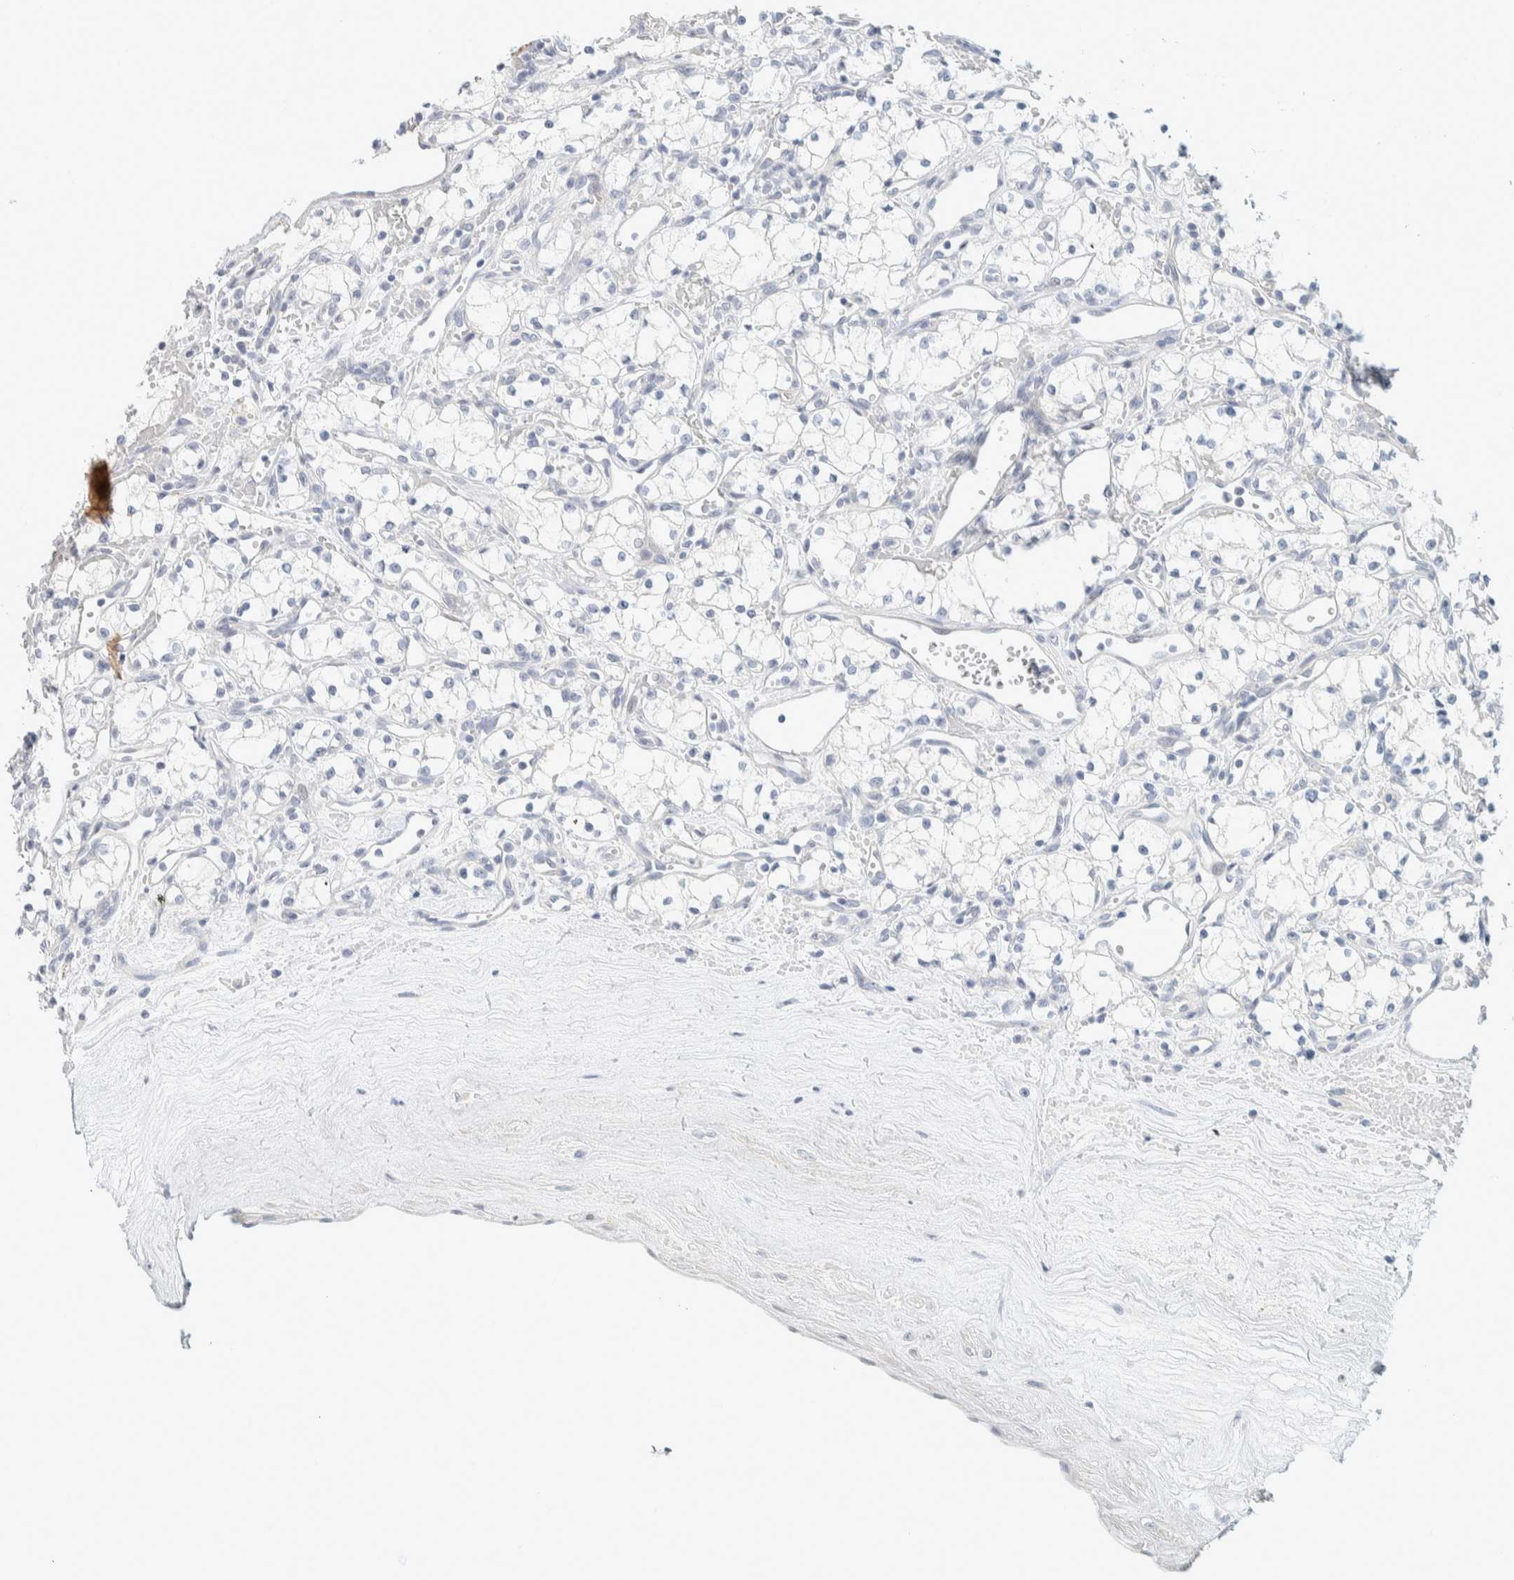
{"staining": {"intensity": "negative", "quantity": "none", "location": "none"}, "tissue": "renal cancer", "cell_type": "Tumor cells", "image_type": "cancer", "snomed": [{"axis": "morphology", "description": "Adenocarcinoma, NOS"}, {"axis": "topography", "description": "Kidney"}], "caption": "Image shows no protein staining in tumor cells of renal cancer (adenocarcinoma) tissue. Nuclei are stained in blue.", "gene": "ALOX12B", "patient": {"sex": "male", "age": 59}}